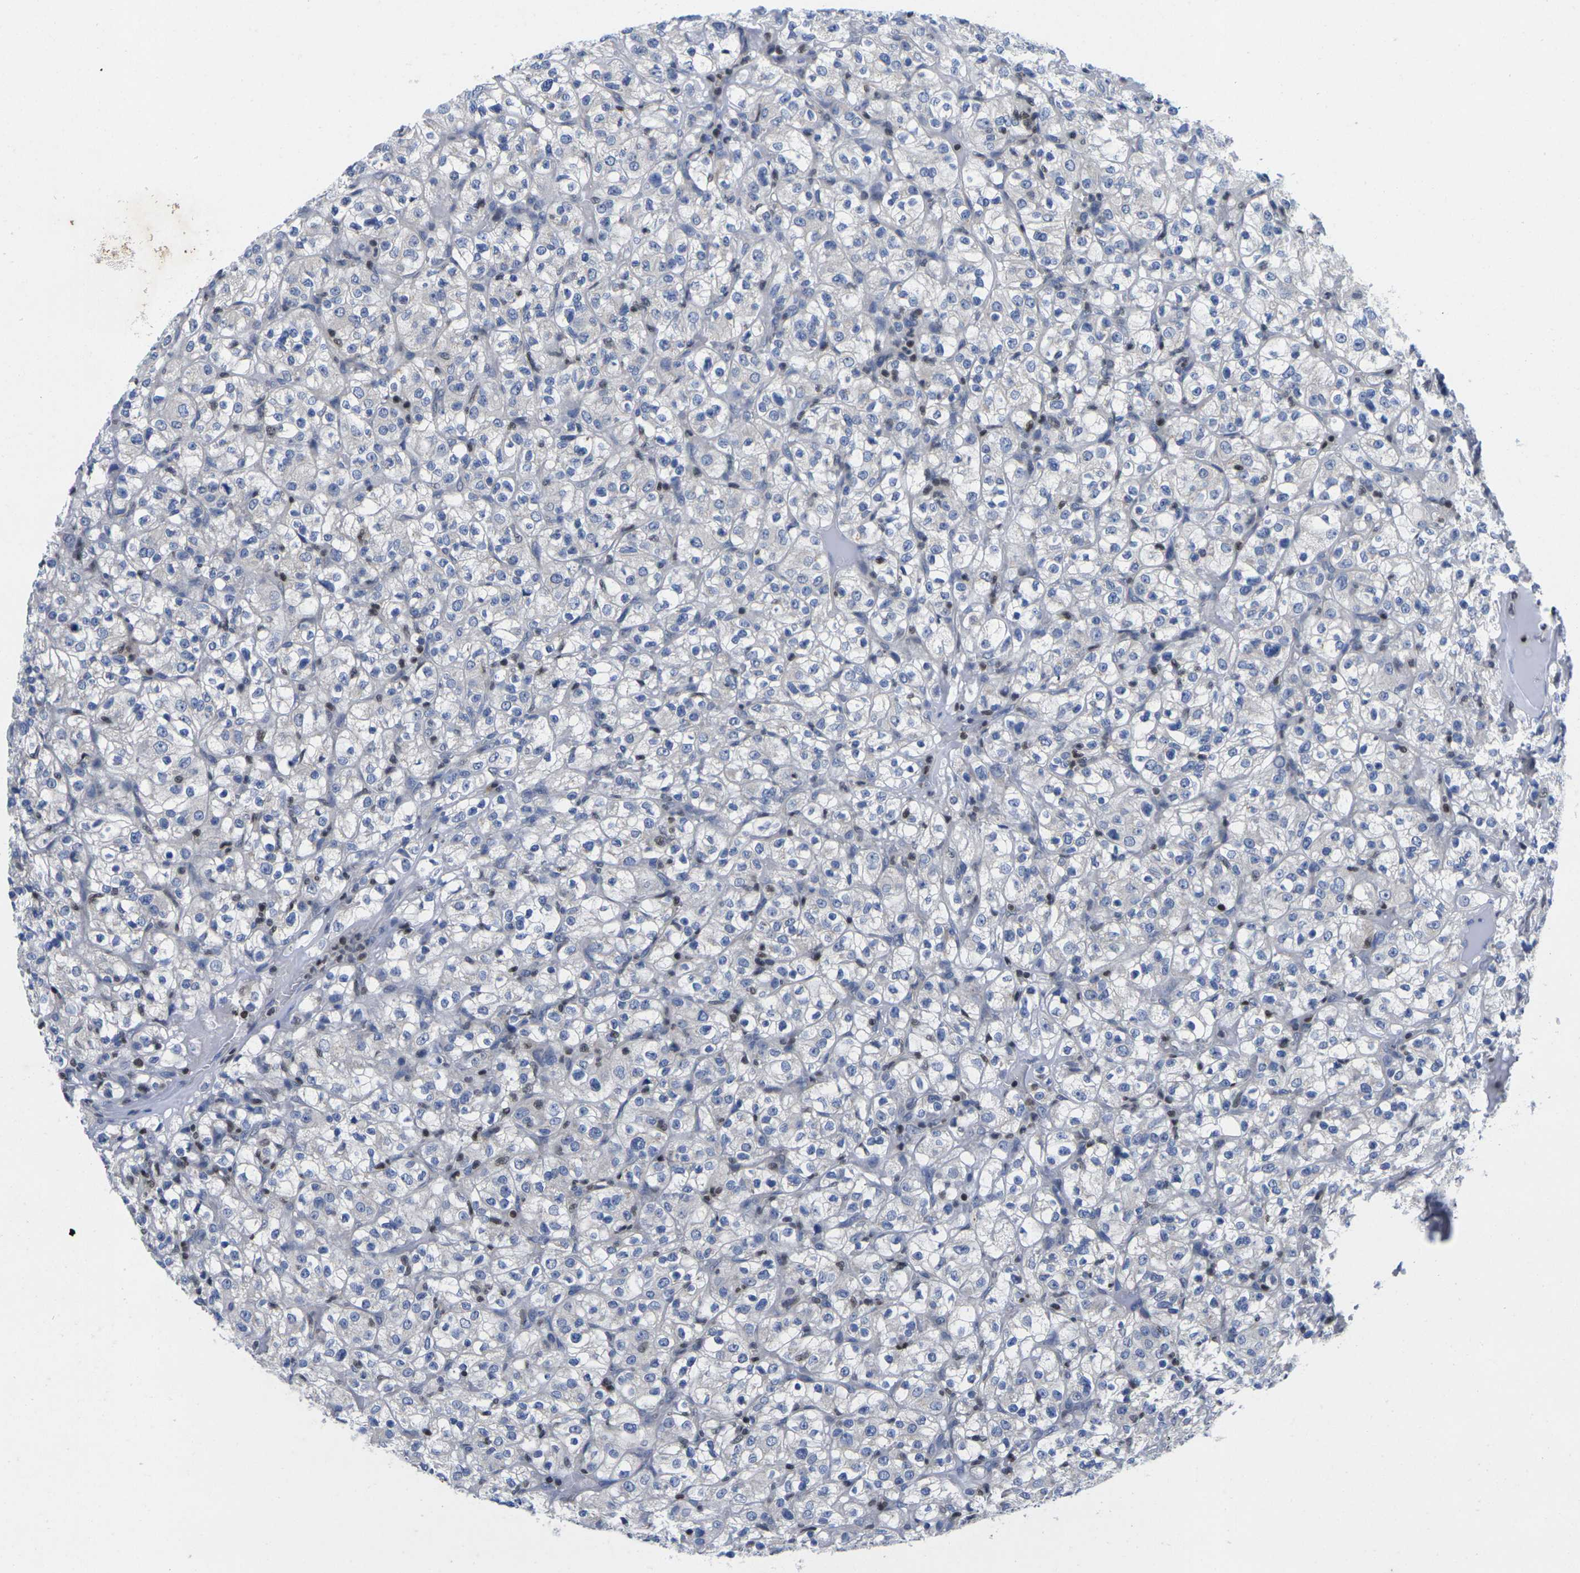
{"staining": {"intensity": "negative", "quantity": "none", "location": "none"}, "tissue": "renal cancer", "cell_type": "Tumor cells", "image_type": "cancer", "snomed": [{"axis": "morphology", "description": "Normal tissue, NOS"}, {"axis": "morphology", "description": "Adenocarcinoma, NOS"}, {"axis": "topography", "description": "Kidney"}], "caption": "Renal cancer was stained to show a protein in brown. There is no significant positivity in tumor cells. (Brightfield microscopy of DAB (3,3'-diaminobenzidine) immunohistochemistry (IHC) at high magnification).", "gene": "IKZF1", "patient": {"sex": "female", "age": 72}}